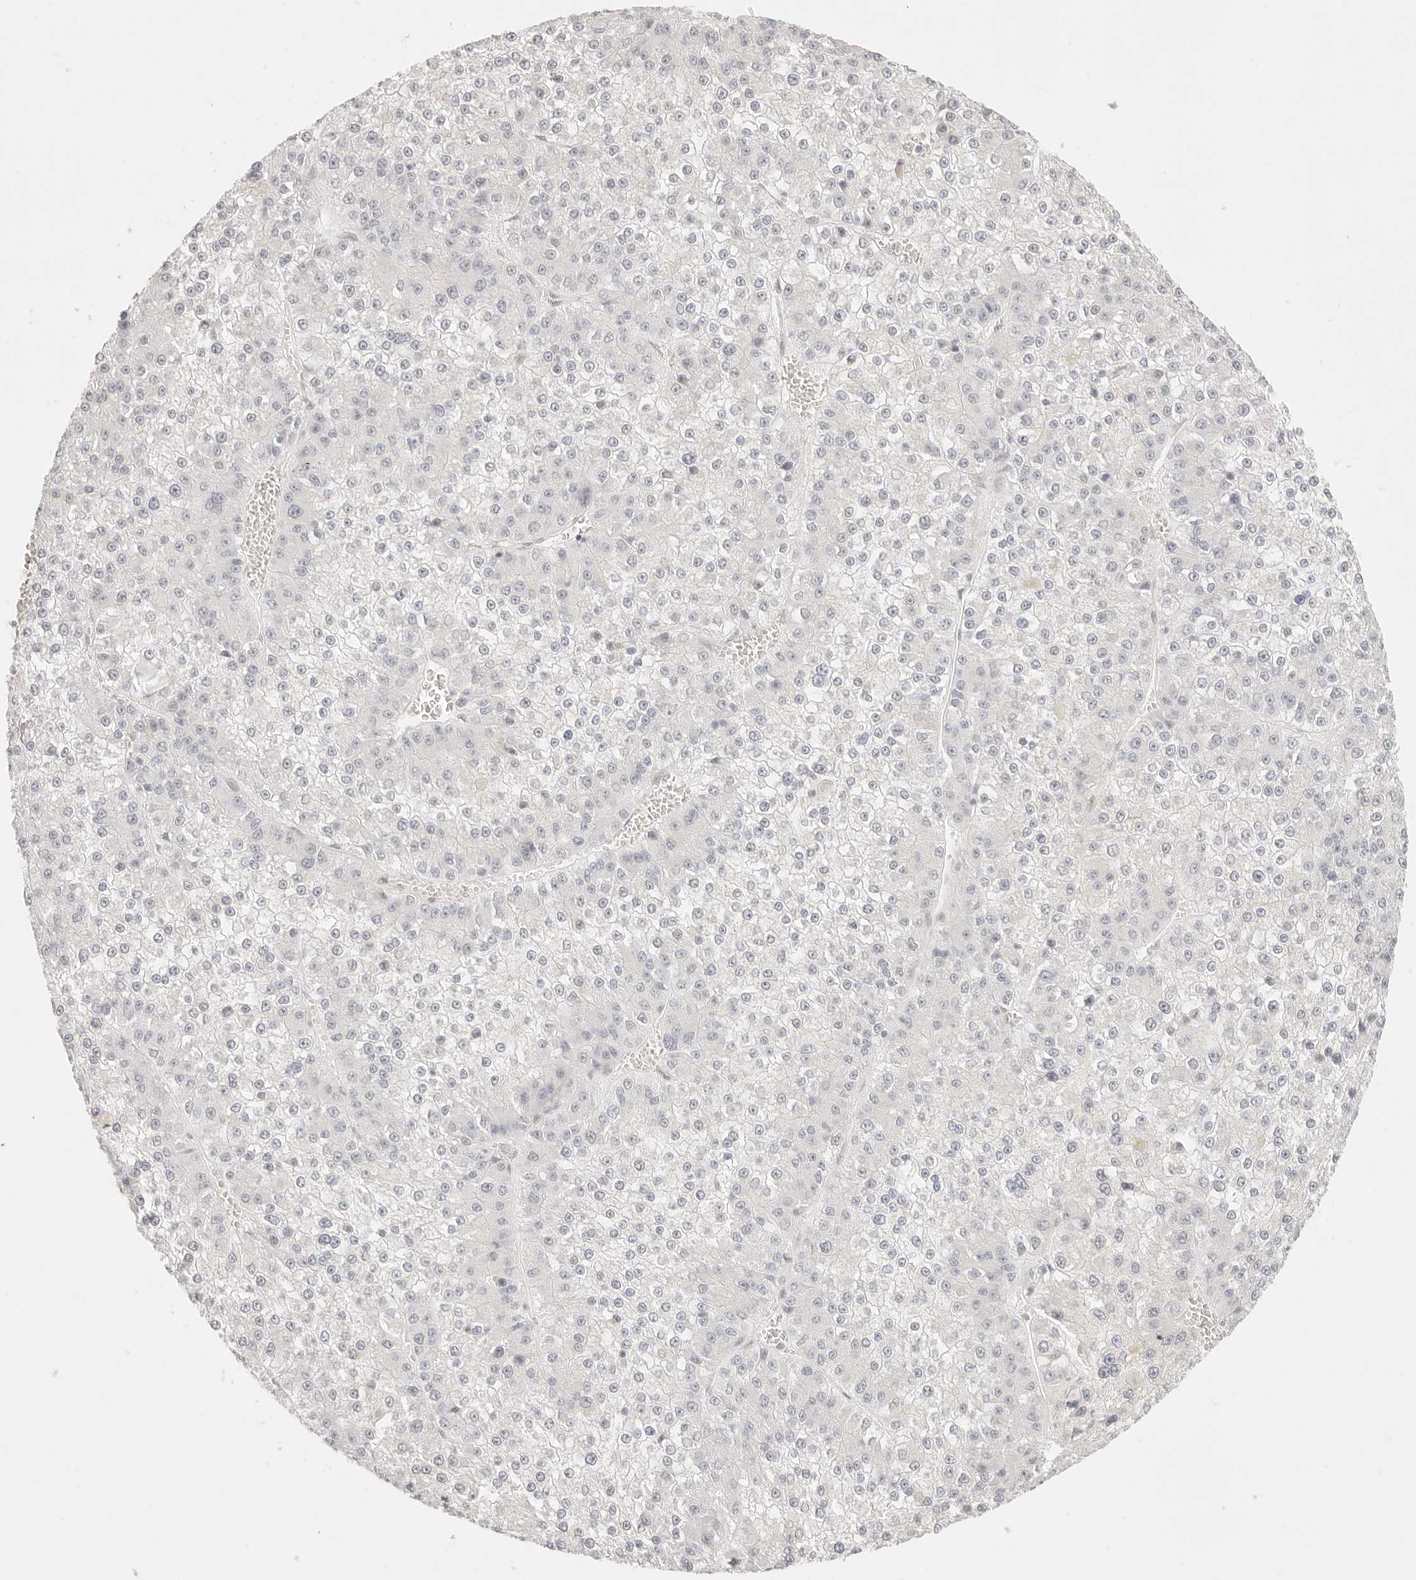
{"staining": {"intensity": "negative", "quantity": "none", "location": "none"}, "tissue": "liver cancer", "cell_type": "Tumor cells", "image_type": "cancer", "snomed": [{"axis": "morphology", "description": "Carcinoma, Hepatocellular, NOS"}, {"axis": "topography", "description": "Liver"}], "caption": "Immunohistochemistry (IHC) of human liver cancer displays no positivity in tumor cells.", "gene": "ZC3H11A", "patient": {"sex": "female", "age": 73}}